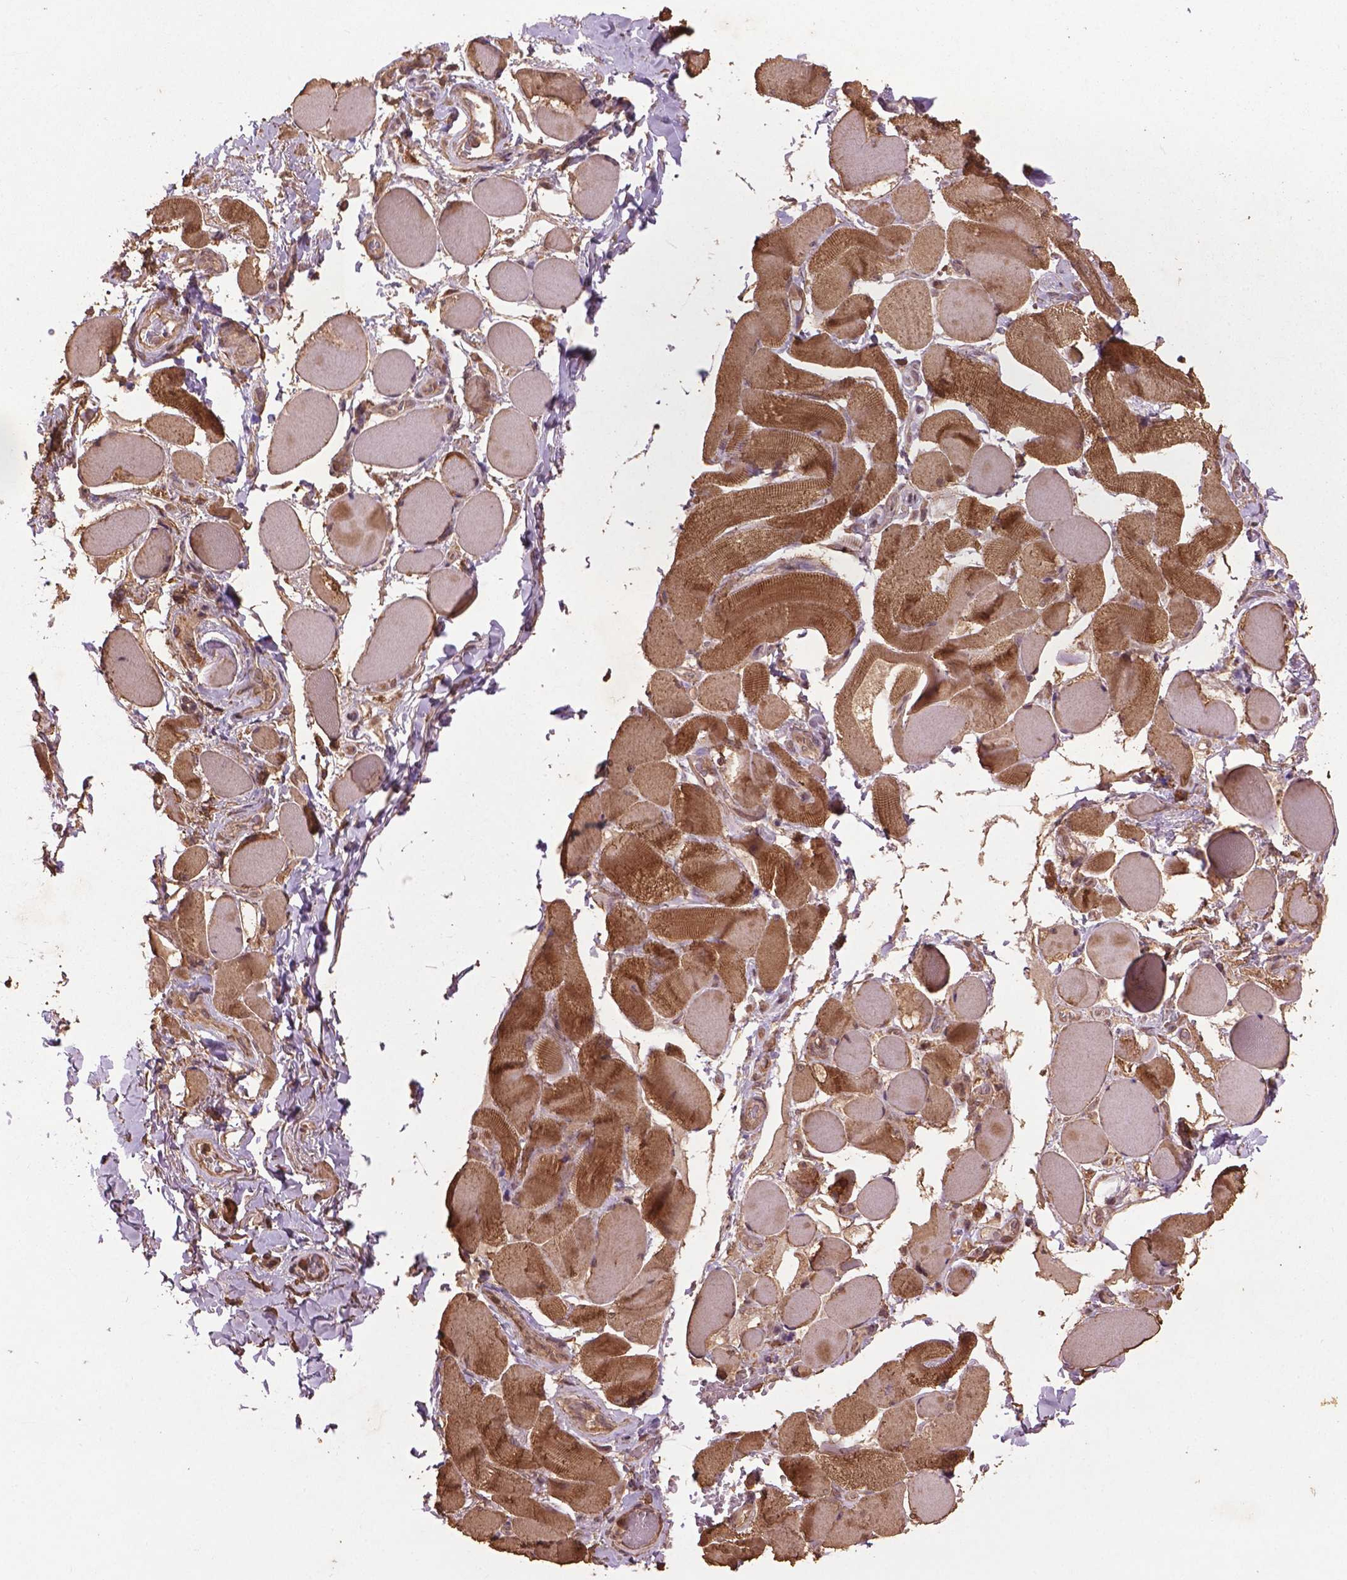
{"staining": {"intensity": "moderate", "quantity": "25%-75%", "location": "cytoplasmic/membranous"}, "tissue": "skeletal muscle", "cell_type": "Myocytes", "image_type": "normal", "snomed": [{"axis": "morphology", "description": "Normal tissue, NOS"}, {"axis": "topography", "description": "Skeletal muscle"}, {"axis": "topography", "description": "Anal"}, {"axis": "topography", "description": "Peripheral nerve tissue"}], "caption": "Immunohistochemistry (IHC) staining of normal skeletal muscle, which reveals medium levels of moderate cytoplasmic/membranous staining in about 25%-75% of myocytes indicating moderate cytoplasmic/membranous protein staining. The staining was performed using DAB (brown) for protein detection and nuclei were counterstained in hematoxylin (blue).", "gene": "BABAM1", "patient": {"sex": "male", "age": 53}}